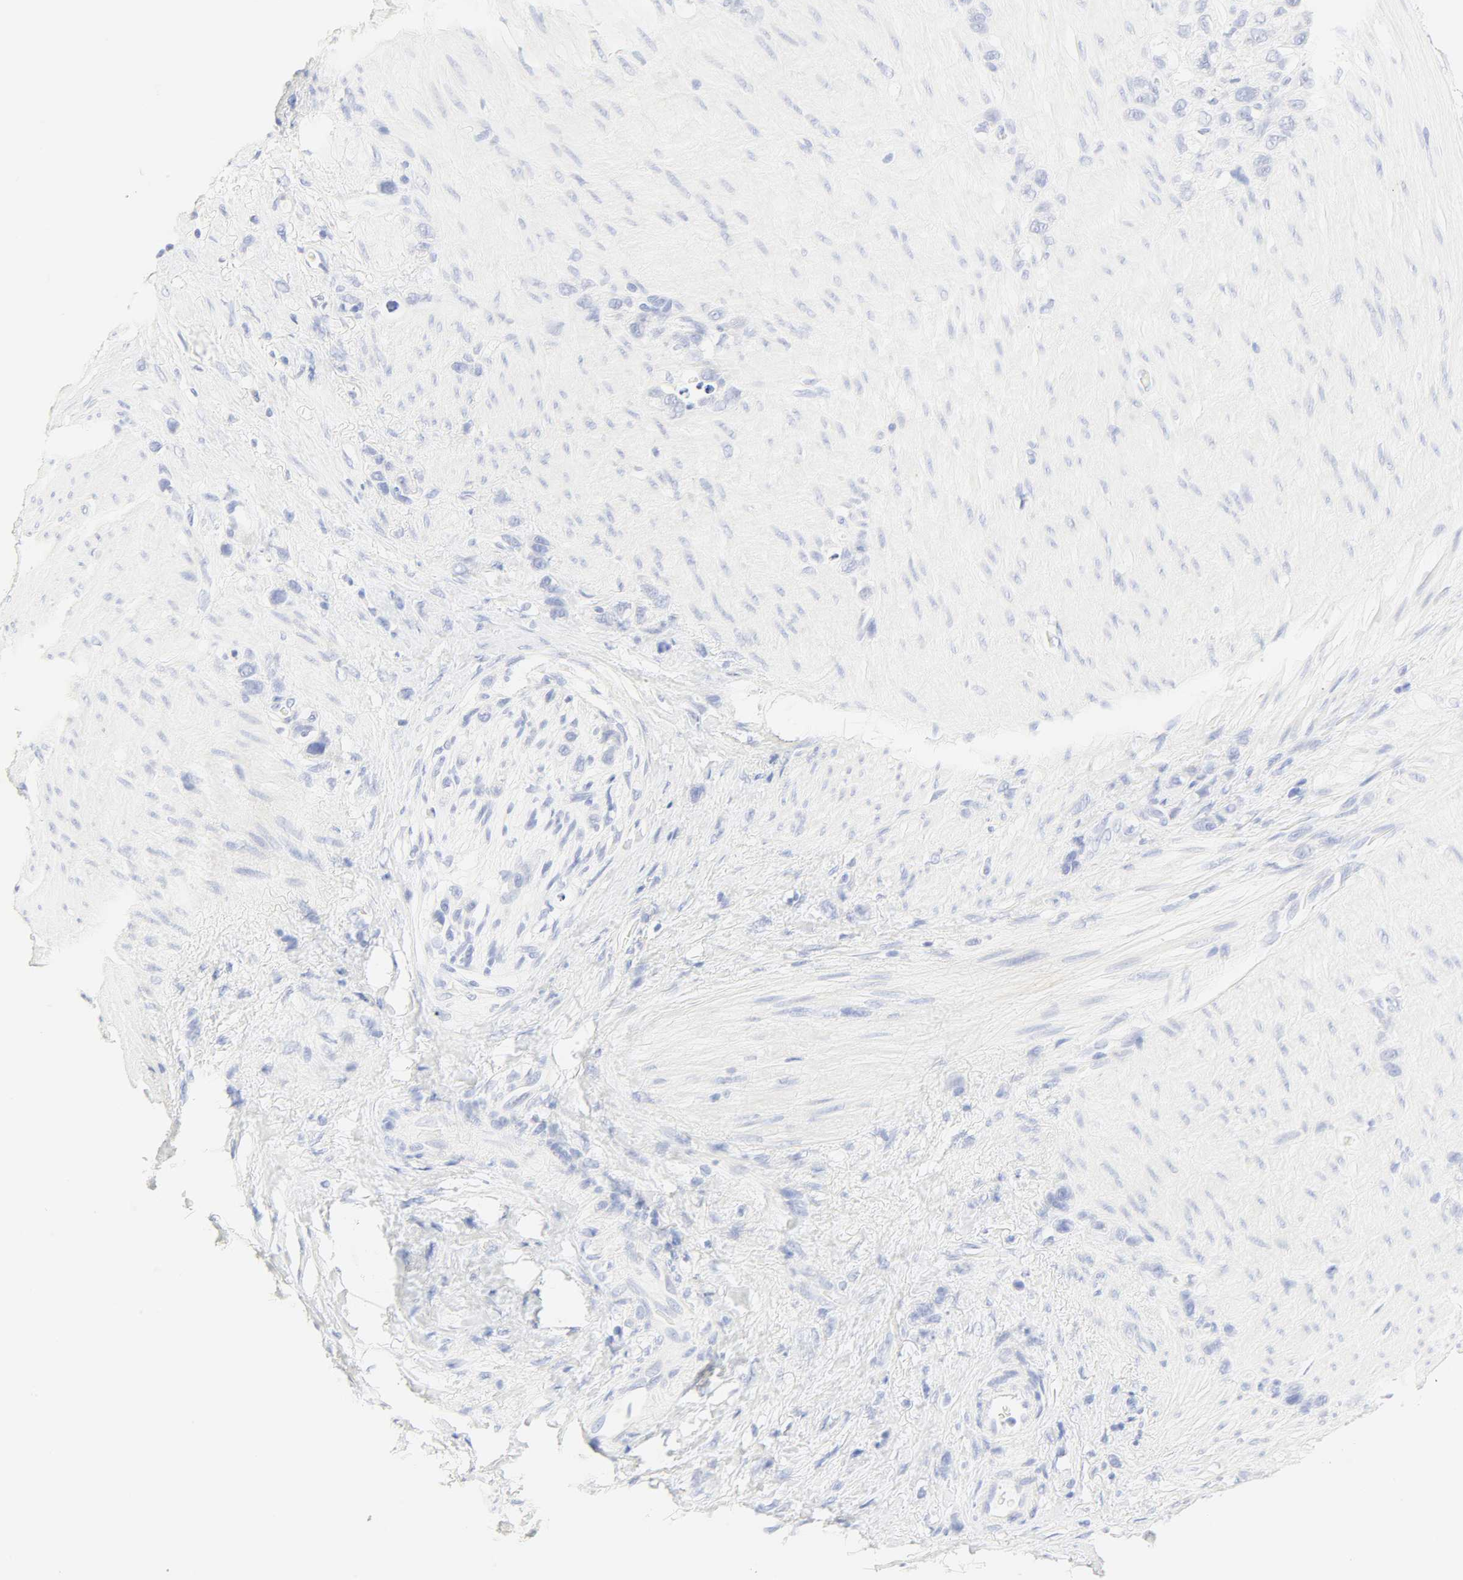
{"staining": {"intensity": "negative", "quantity": "none", "location": "none"}, "tissue": "stomach cancer", "cell_type": "Tumor cells", "image_type": "cancer", "snomed": [{"axis": "morphology", "description": "Normal tissue, NOS"}, {"axis": "morphology", "description": "Adenocarcinoma, NOS"}, {"axis": "morphology", "description": "Adenocarcinoma, High grade"}, {"axis": "topography", "description": "Stomach, upper"}, {"axis": "topography", "description": "Stomach"}], "caption": "This is a image of immunohistochemistry staining of stomach cancer, which shows no expression in tumor cells. The staining is performed using DAB (3,3'-diaminobenzidine) brown chromogen with nuclei counter-stained in using hematoxylin.", "gene": "SLCO1B3", "patient": {"sex": "female", "age": 65}}